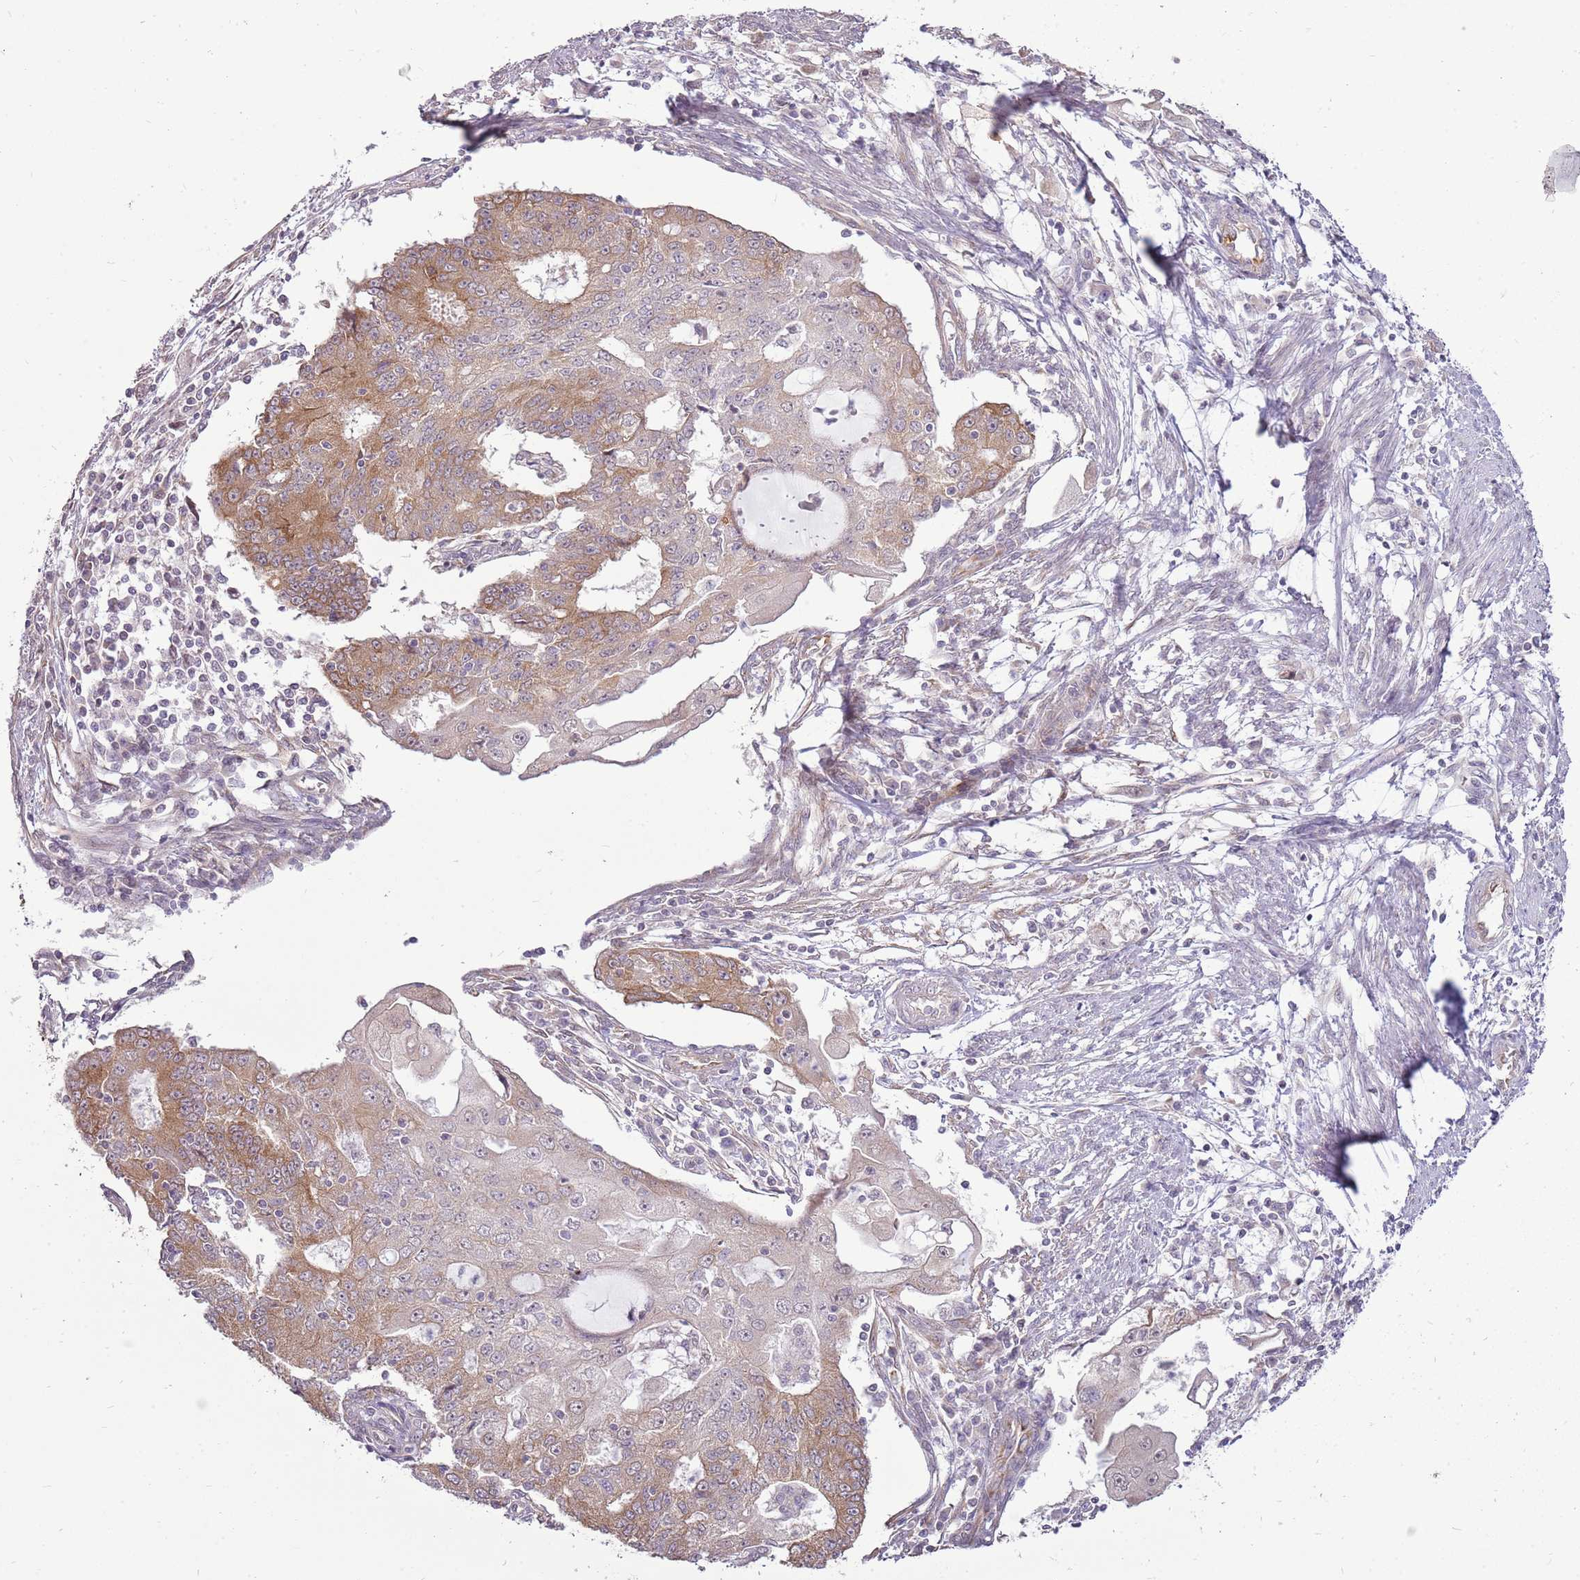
{"staining": {"intensity": "moderate", "quantity": "25%-75%", "location": "cytoplasmic/membranous"}, "tissue": "endometrial cancer", "cell_type": "Tumor cells", "image_type": "cancer", "snomed": [{"axis": "morphology", "description": "Adenocarcinoma, NOS"}, {"axis": "topography", "description": "Endometrium"}], "caption": "Immunohistochemistry histopathology image of endometrial cancer stained for a protein (brown), which exhibits medium levels of moderate cytoplasmic/membranous positivity in approximately 25%-75% of tumor cells.", "gene": "UGGT2", "patient": {"sex": "female", "age": 56}}